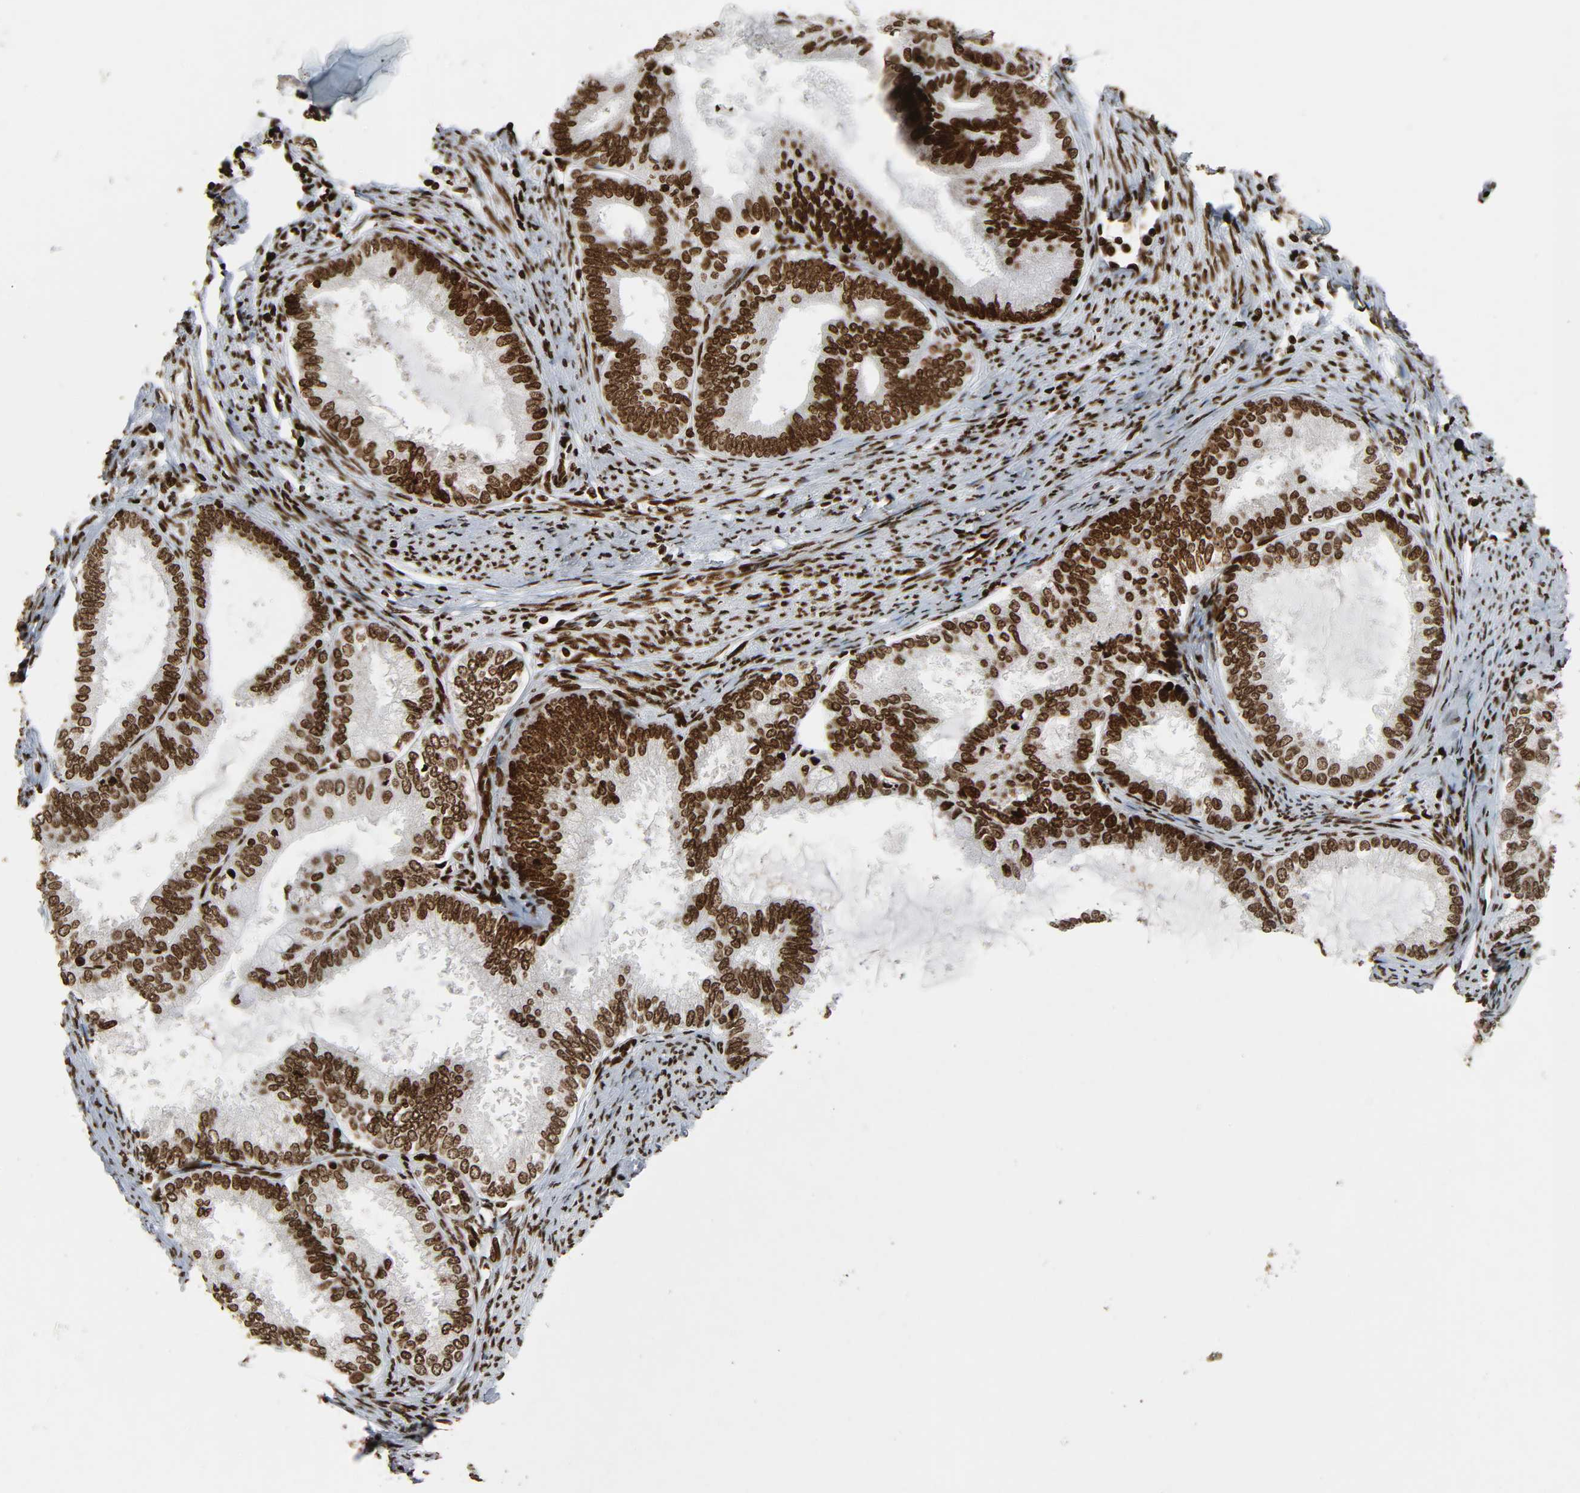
{"staining": {"intensity": "moderate", "quantity": ">75%", "location": "nuclear"}, "tissue": "endometrial cancer", "cell_type": "Tumor cells", "image_type": "cancer", "snomed": [{"axis": "morphology", "description": "Adenocarcinoma, NOS"}, {"axis": "topography", "description": "Endometrium"}], "caption": "Approximately >75% of tumor cells in human endometrial adenocarcinoma demonstrate moderate nuclear protein positivity as visualized by brown immunohistochemical staining.", "gene": "RXRA", "patient": {"sex": "female", "age": 86}}